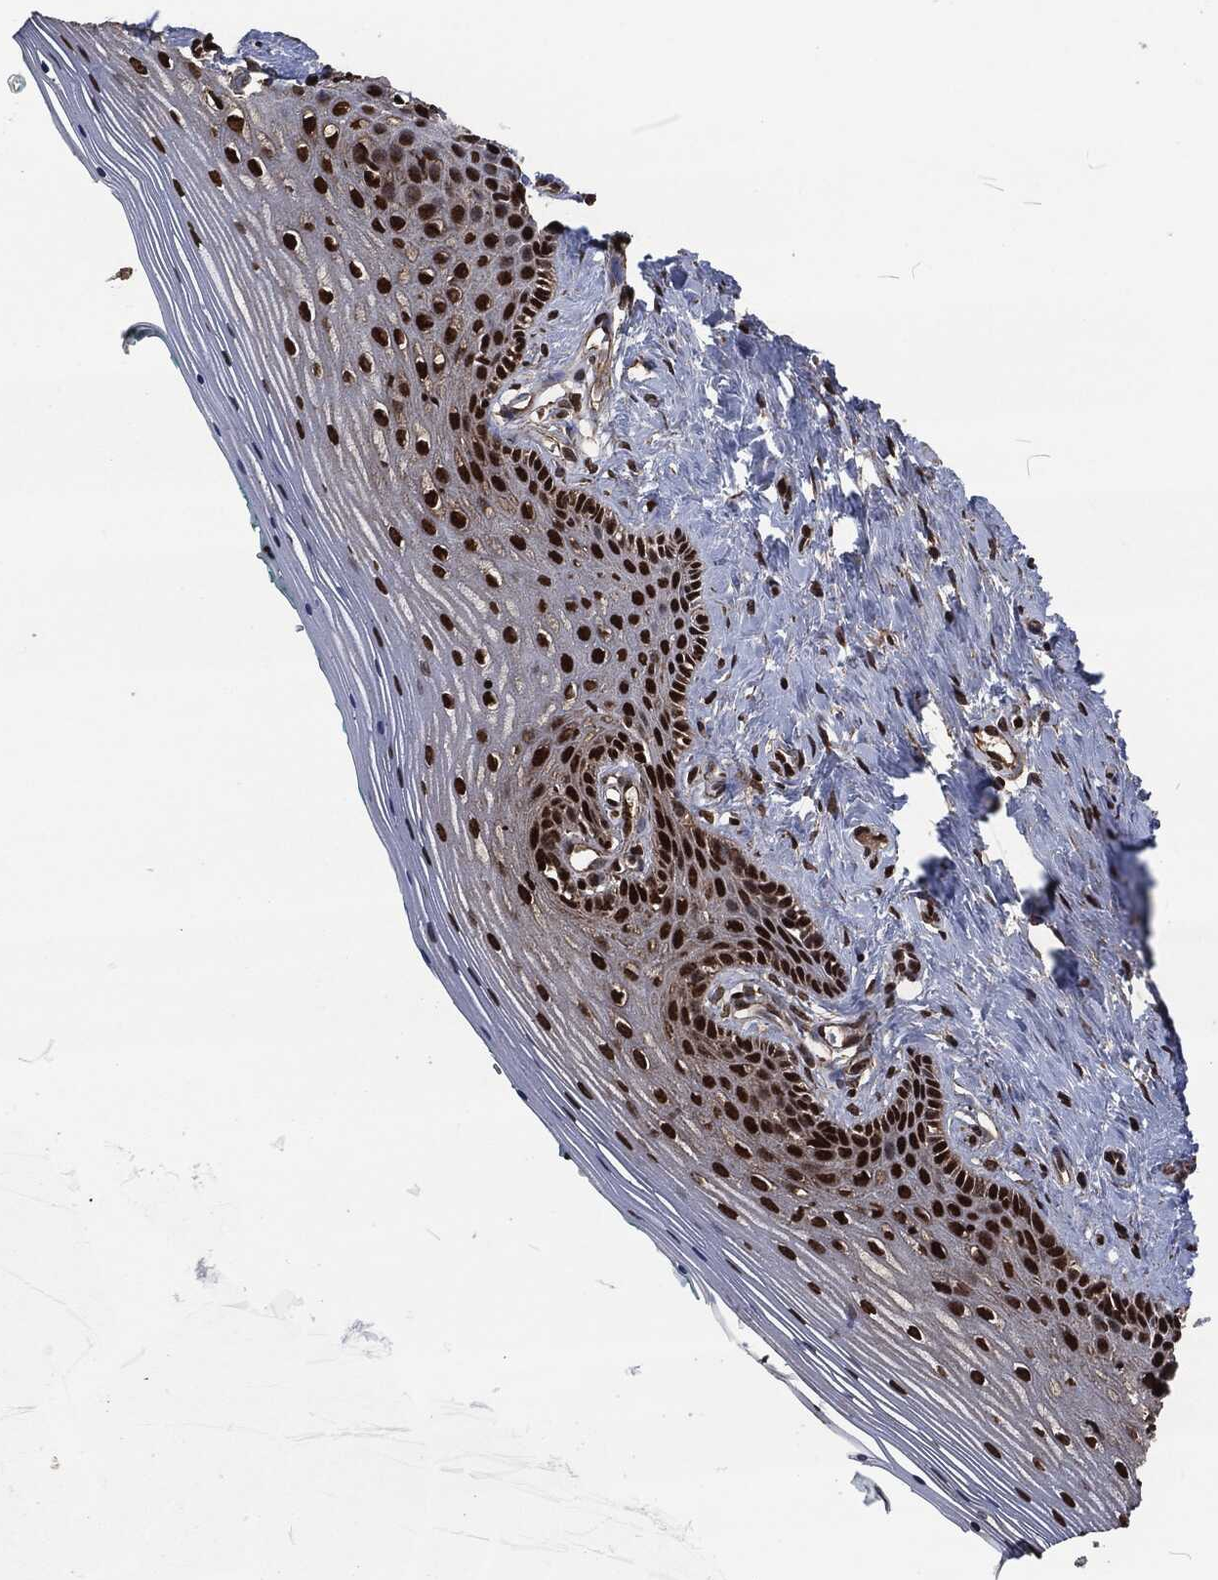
{"staining": {"intensity": "strong", "quantity": "25%-75%", "location": "nuclear"}, "tissue": "vagina", "cell_type": "Squamous epithelial cells", "image_type": "normal", "snomed": [{"axis": "morphology", "description": "Normal tissue, NOS"}, {"axis": "topography", "description": "Vagina"}], "caption": "Immunohistochemical staining of normal vagina displays 25%-75% levels of strong nuclear protein positivity in approximately 25%-75% of squamous epithelial cells. (Brightfield microscopy of DAB IHC at high magnification).", "gene": "SNAI1", "patient": {"sex": "female", "age": 45}}